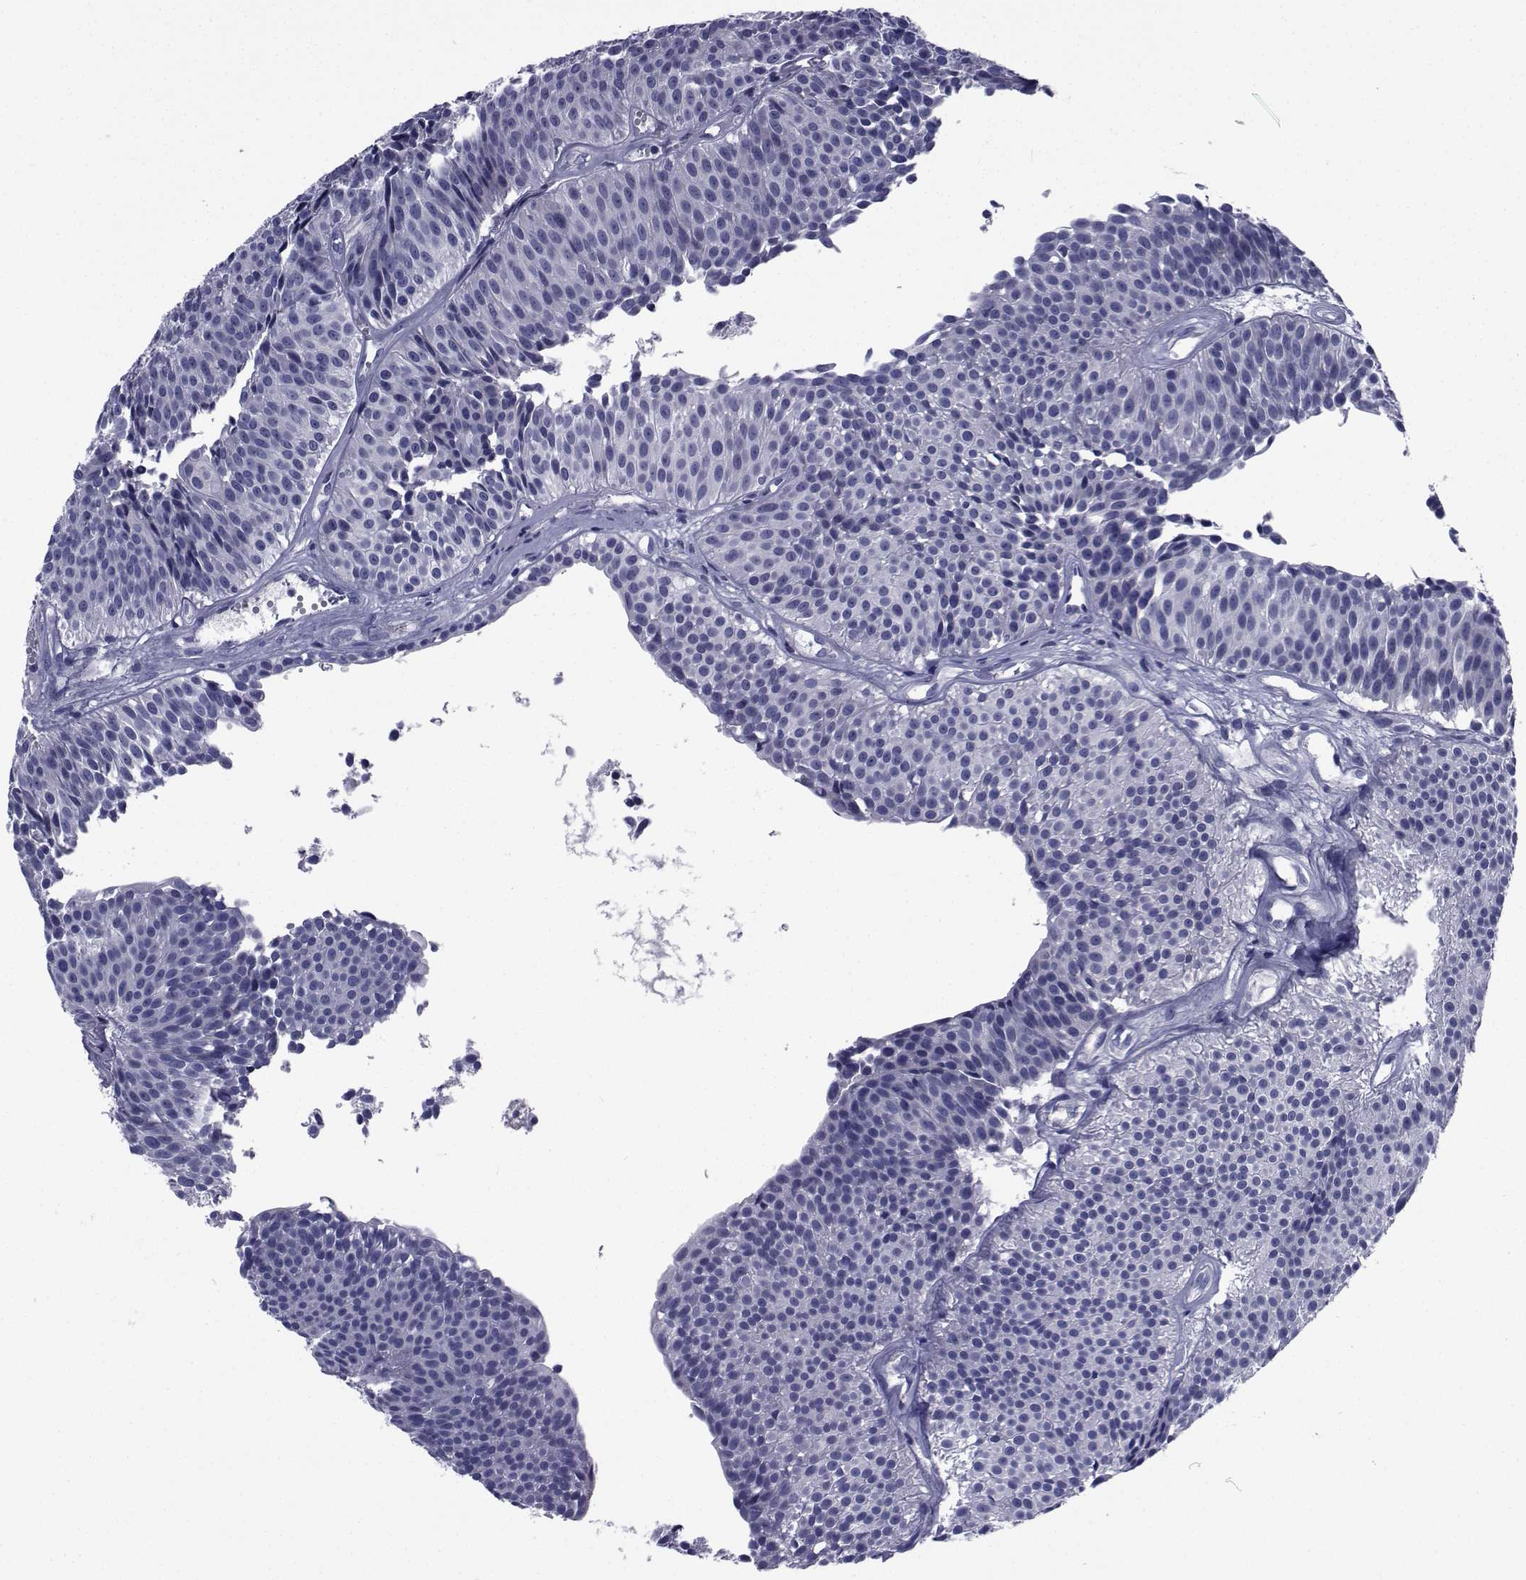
{"staining": {"intensity": "negative", "quantity": "none", "location": "none"}, "tissue": "urothelial cancer", "cell_type": "Tumor cells", "image_type": "cancer", "snomed": [{"axis": "morphology", "description": "Urothelial carcinoma, Low grade"}, {"axis": "topography", "description": "Urinary bladder"}], "caption": "Immunohistochemical staining of urothelial carcinoma (low-grade) shows no significant positivity in tumor cells.", "gene": "ROPN1", "patient": {"sex": "male", "age": 63}}